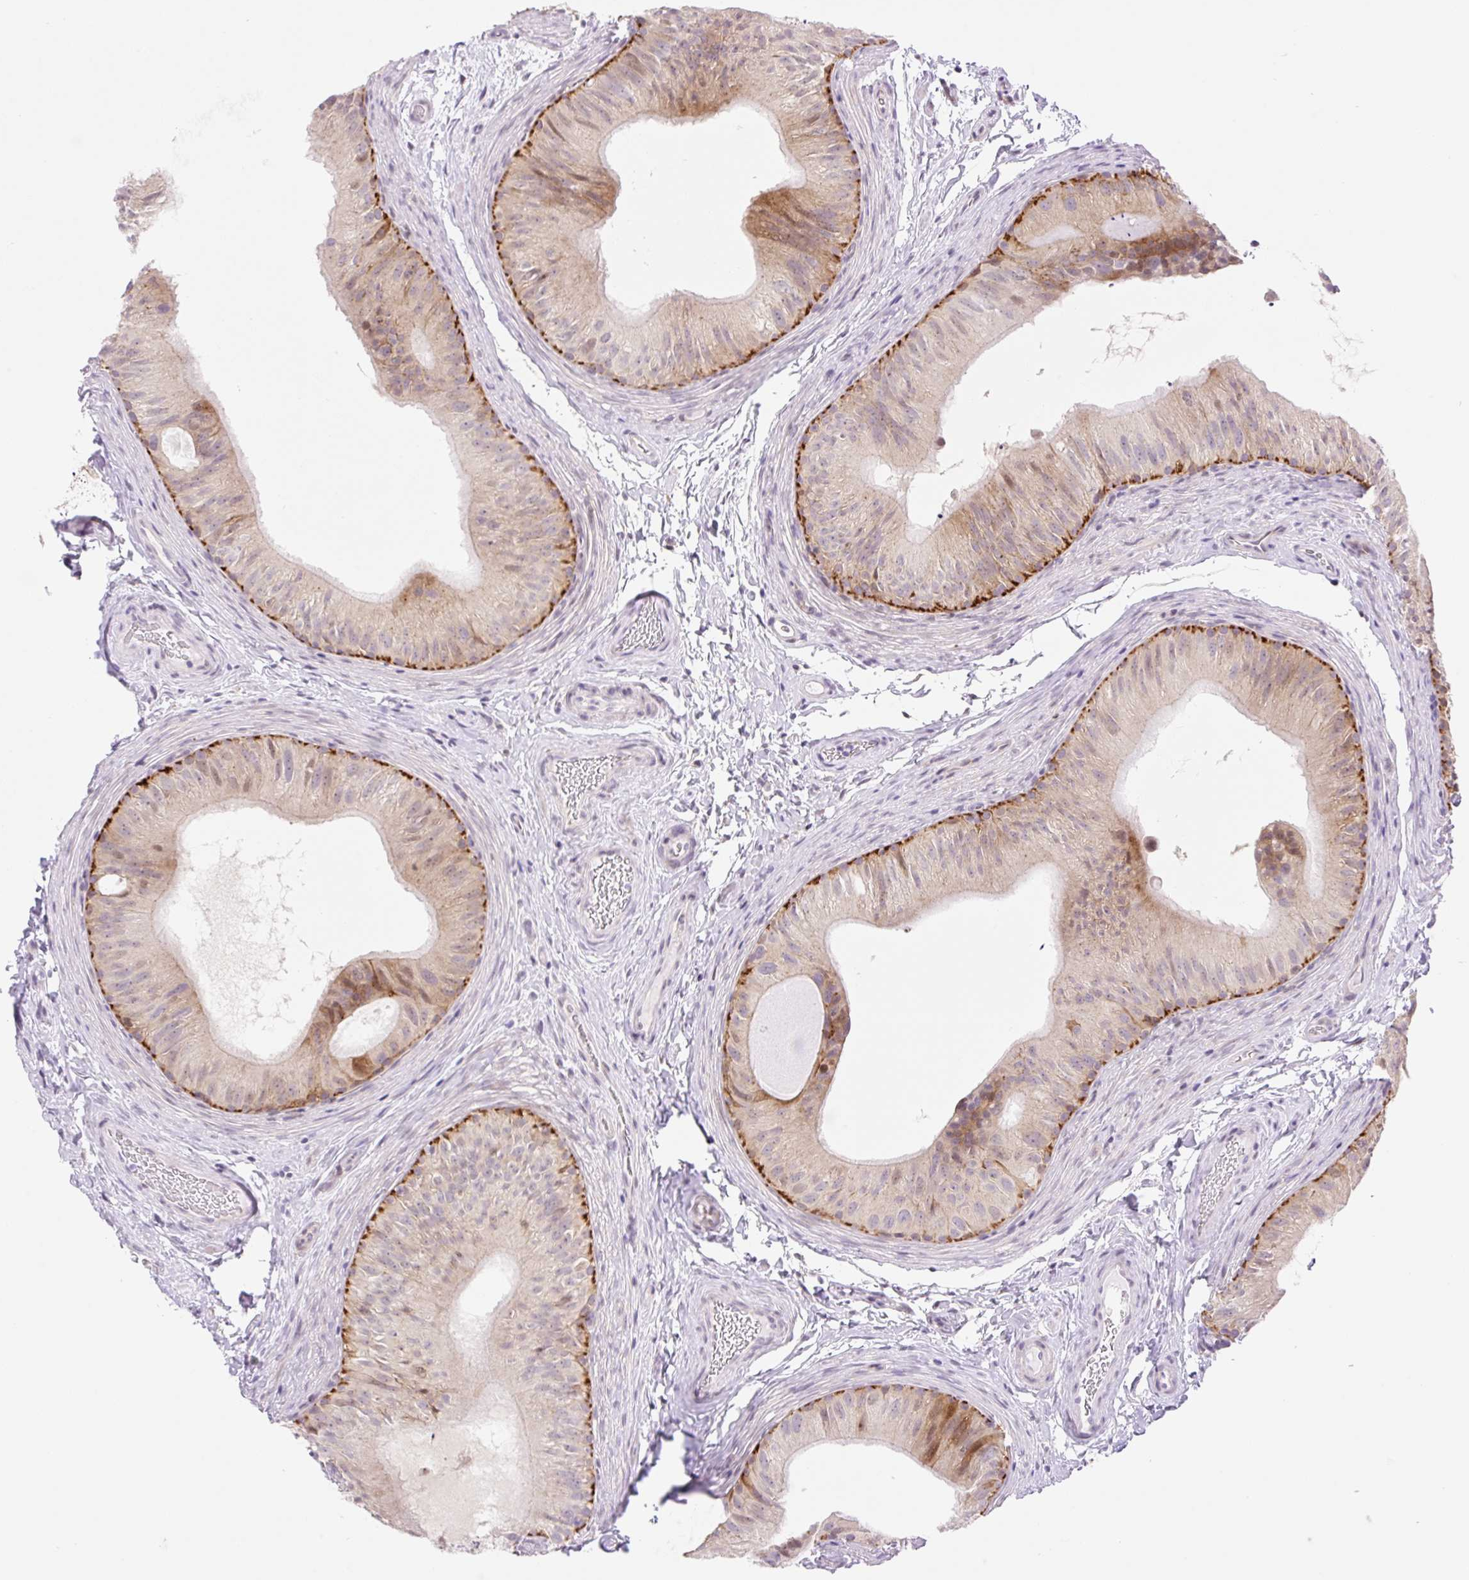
{"staining": {"intensity": "strong", "quantity": "<25%", "location": "cytoplasmic/membranous"}, "tissue": "epididymis", "cell_type": "Glandular cells", "image_type": "normal", "snomed": [{"axis": "morphology", "description": "Normal tissue, NOS"}, {"axis": "topography", "description": "Epididymis"}], "caption": "A photomicrograph of epididymis stained for a protein demonstrates strong cytoplasmic/membranous brown staining in glandular cells. Immunohistochemistry stains the protein of interest in brown and the nuclei are stained blue.", "gene": "ENSG00000264668", "patient": {"sex": "male", "age": 24}}